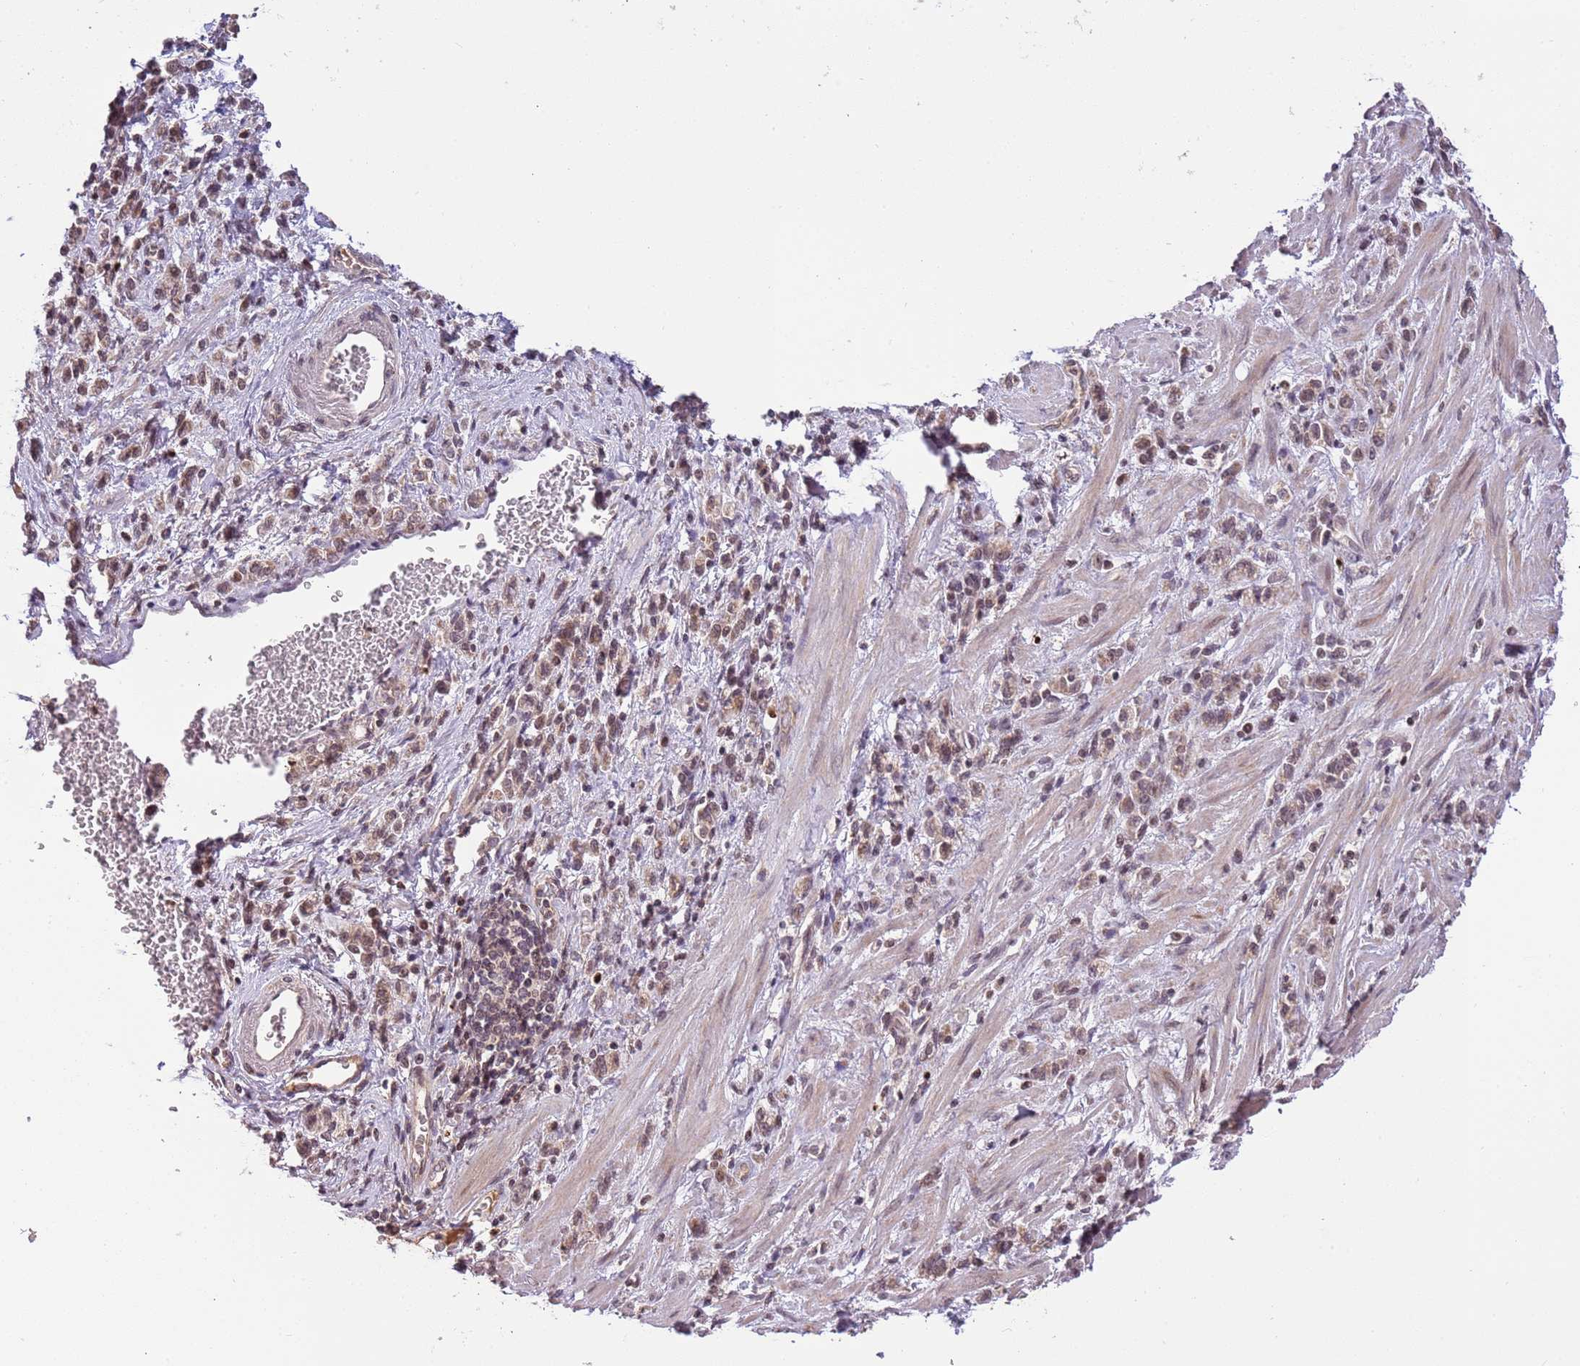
{"staining": {"intensity": "weak", "quantity": ">75%", "location": "cytoplasmic/membranous,nuclear"}, "tissue": "stomach cancer", "cell_type": "Tumor cells", "image_type": "cancer", "snomed": [{"axis": "morphology", "description": "Adenocarcinoma, NOS"}, {"axis": "topography", "description": "Stomach"}], "caption": "Protein expression analysis of stomach cancer (adenocarcinoma) shows weak cytoplasmic/membranous and nuclear positivity in about >75% of tumor cells.", "gene": "SAMSN1", "patient": {"sex": "male", "age": 77}}